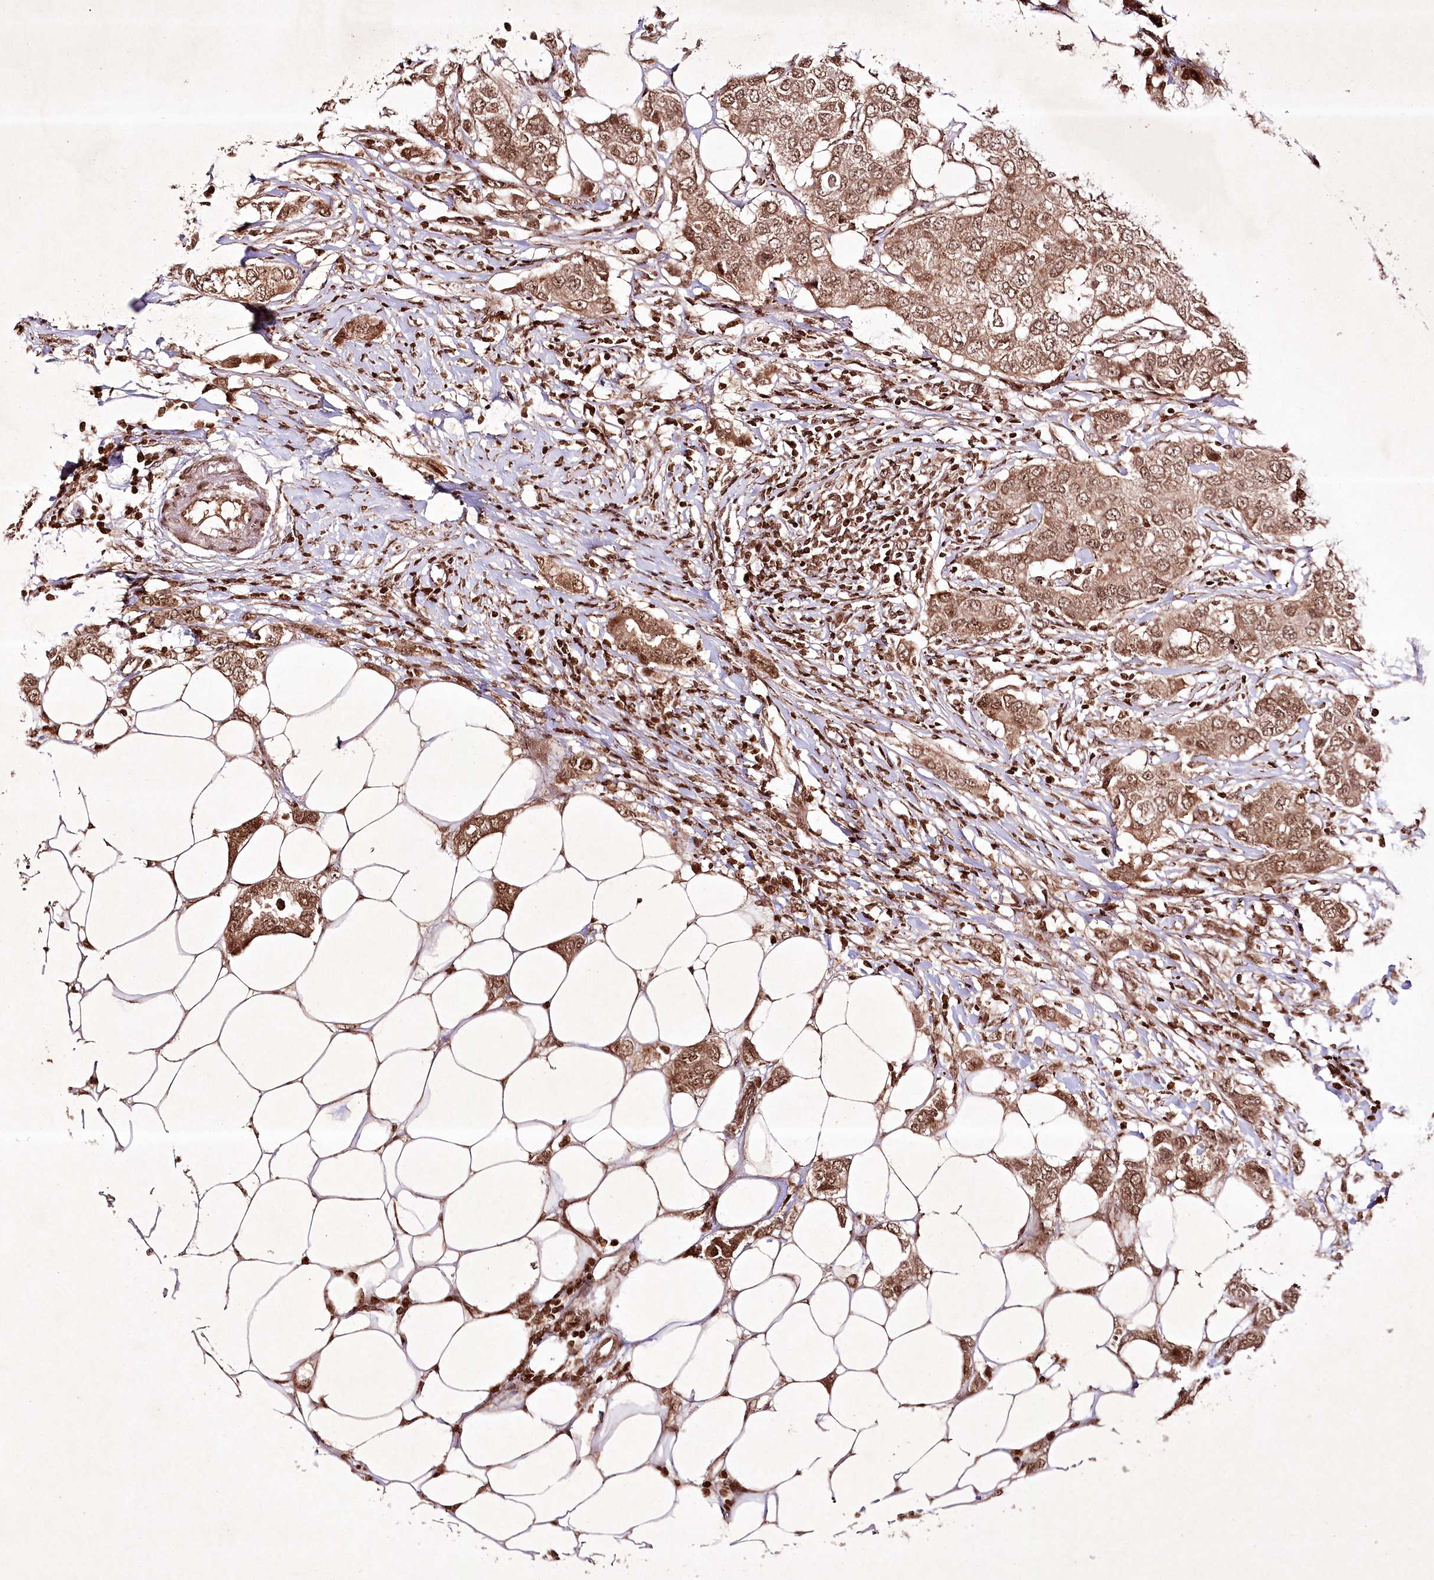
{"staining": {"intensity": "moderate", "quantity": ">75%", "location": "cytoplasmic/membranous,nuclear"}, "tissue": "breast cancer", "cell_type": "Tumor cells", "image_type": "cancer", "snomed": [{"axis": "morphology", "description": "Duct carcinoma"}, {"axis": "topography", "description": "Breast"}], "caption": "Immunohistochemical staining of breast intraductal carcinoma exhibits moderate cytoplasmic/membranous and nuclear protein expression in approximately >75% of tumor cells.", "gene": "CARM1", "patient": {"sex": "female", "age": 50}}